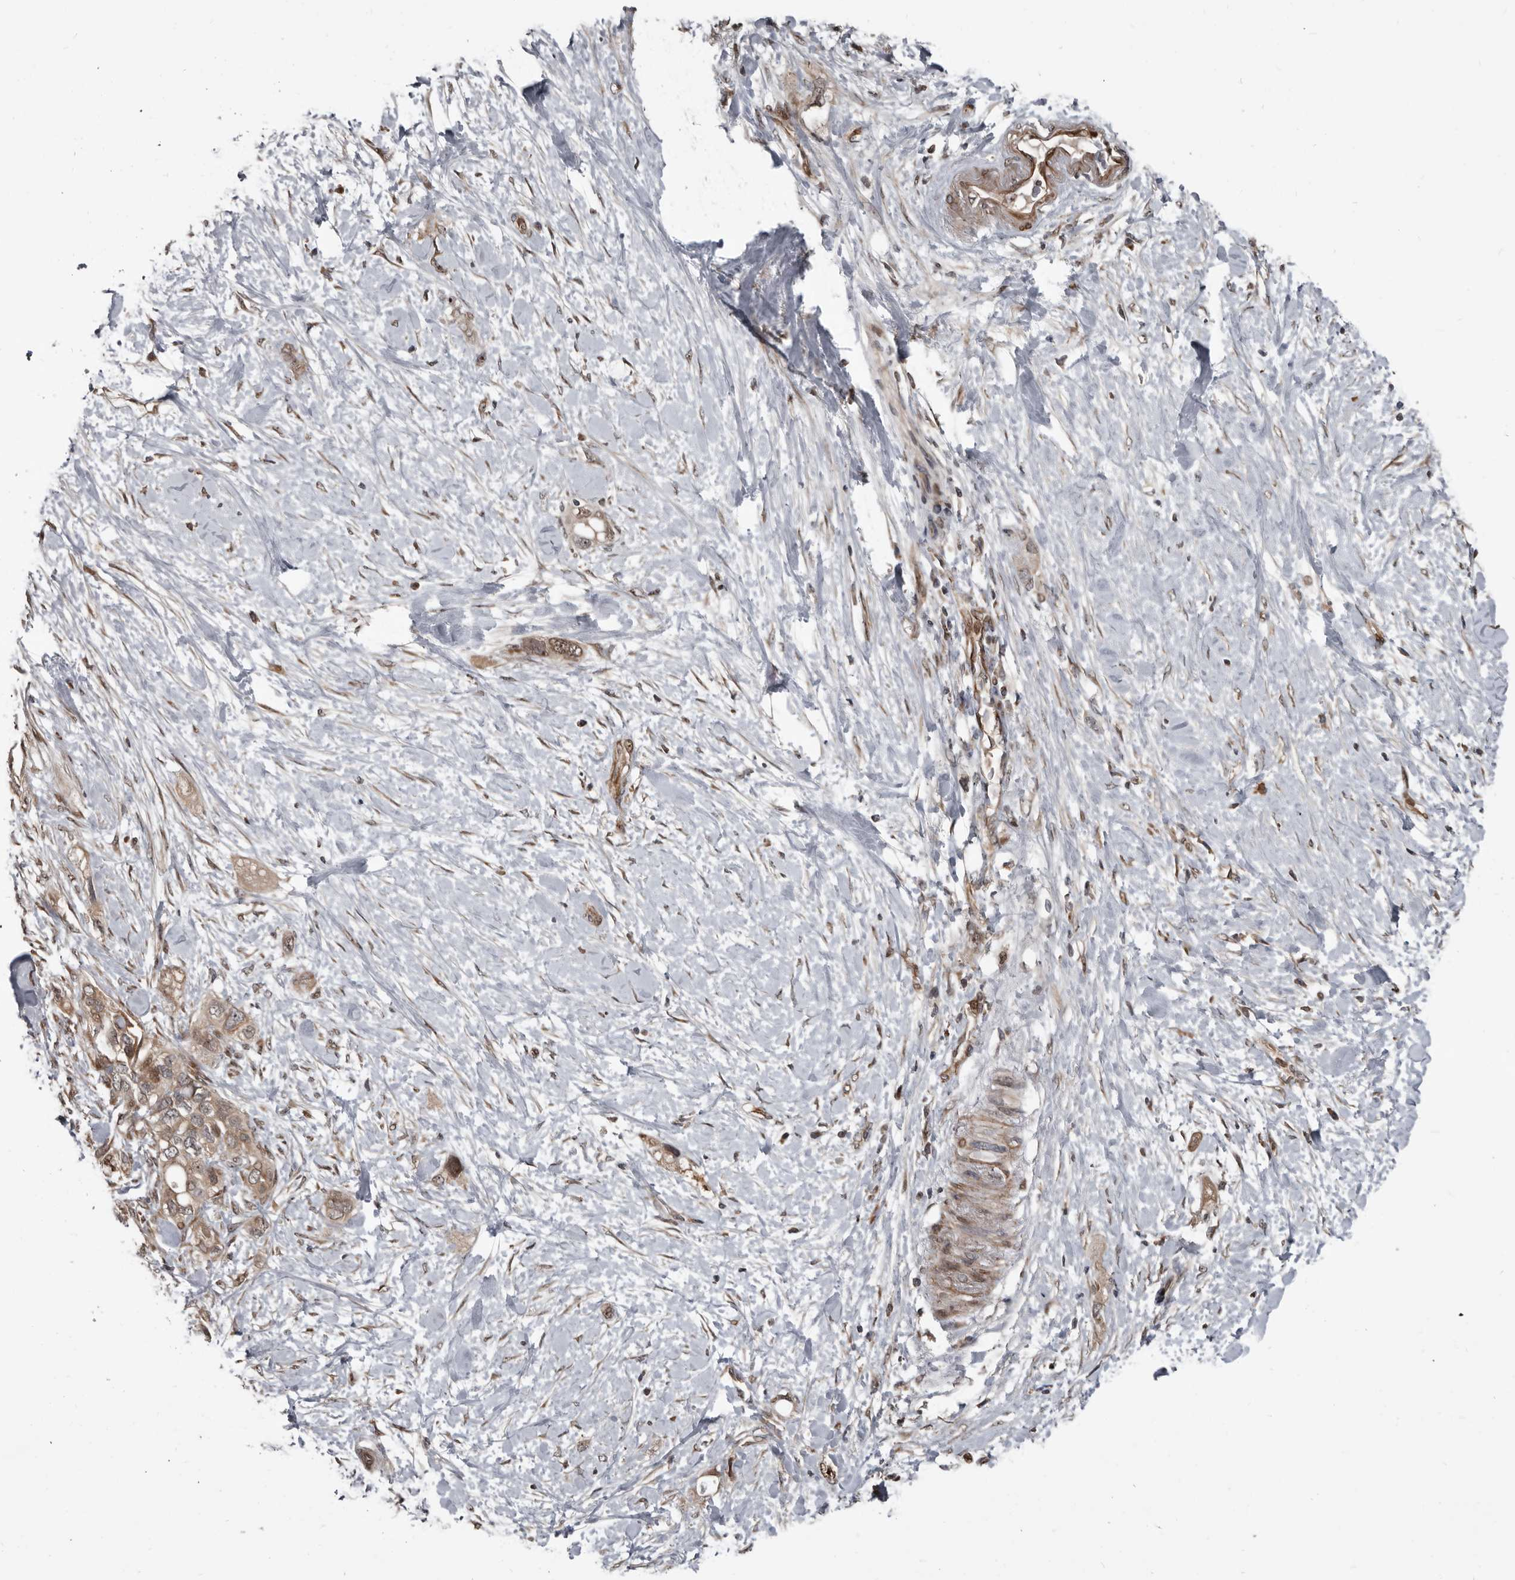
{"staining": {"intensity": "moderate", "quantity": ">75%", "location": "cytoplasmic/membranous,nuclear"}, "tissue": "pancreatic cancer", "cell_type": "Tumor cells", "image_type": "cancer", "snomed": [{"axis": "morphology", "description": "Adenocarcinoma, NOS"}, {"axis": "topography", "description": "Pancreas"}], "caption": "Pancreatic cancer was stained to show a protein in brown. There is medium levels of moderate cytoplasmic/membranous and nuclear staining in about >75% of tumor cells.", "gene": "CHD1L", "patient": {"sex": "female", "age": 56}}